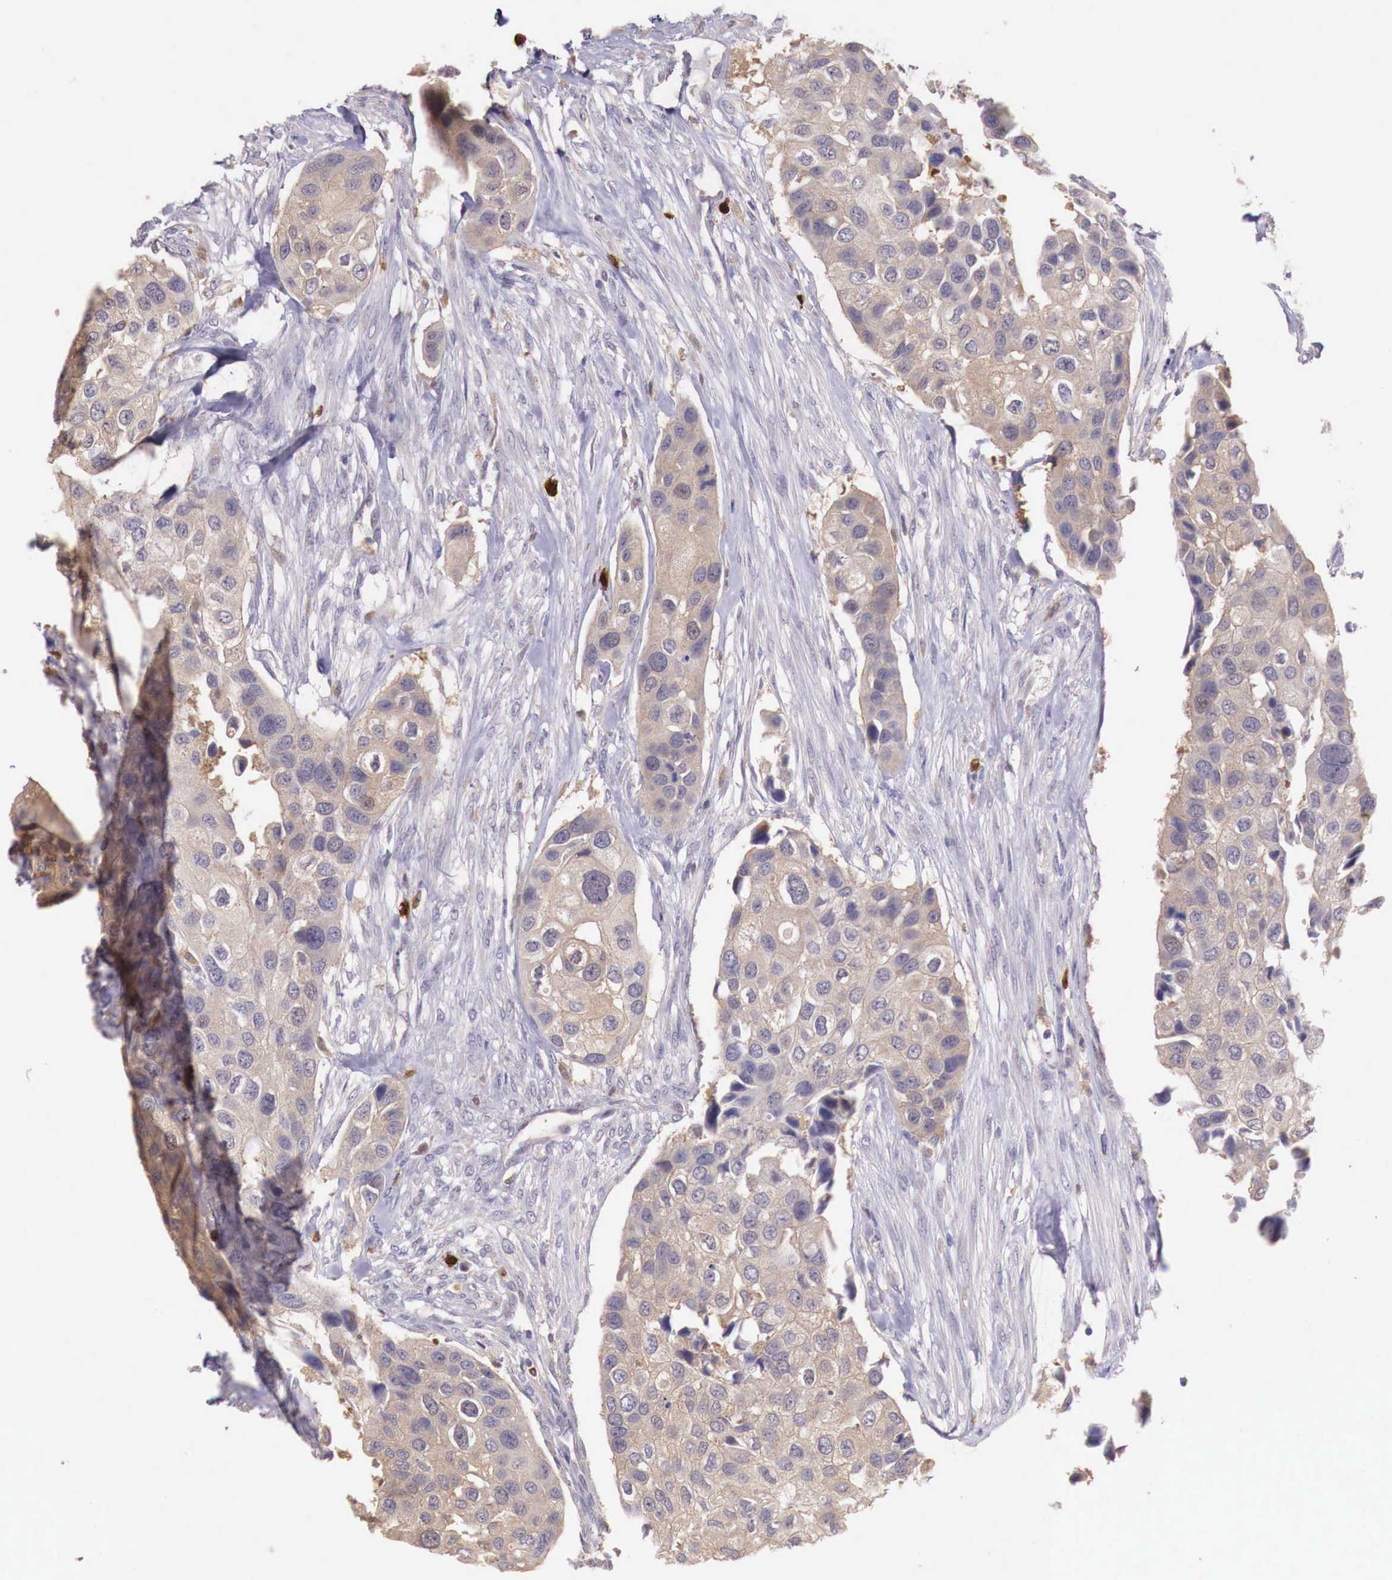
{"staining": {"intensity": "weak", "quantity": ">75%", "location": "cytoplasmic/membranous"}, "tissue": "urothelial cancer", "cell_type": "Tumor cells", "image_type": "cancer", "snomed": [{"axis": "morphology", "description": "Urothelial carcinoma, High grade"}, {"axis": "topography", "description": "Urinary bladder"}], "caption": "Urothelial cancer was stained to show a protein in brown. There is low levels of weak cytoplasmic/membranous expression in about >75% of tumor cells.", "gene": "GAB2", "patient": {"sex": "male", "age": 55}}